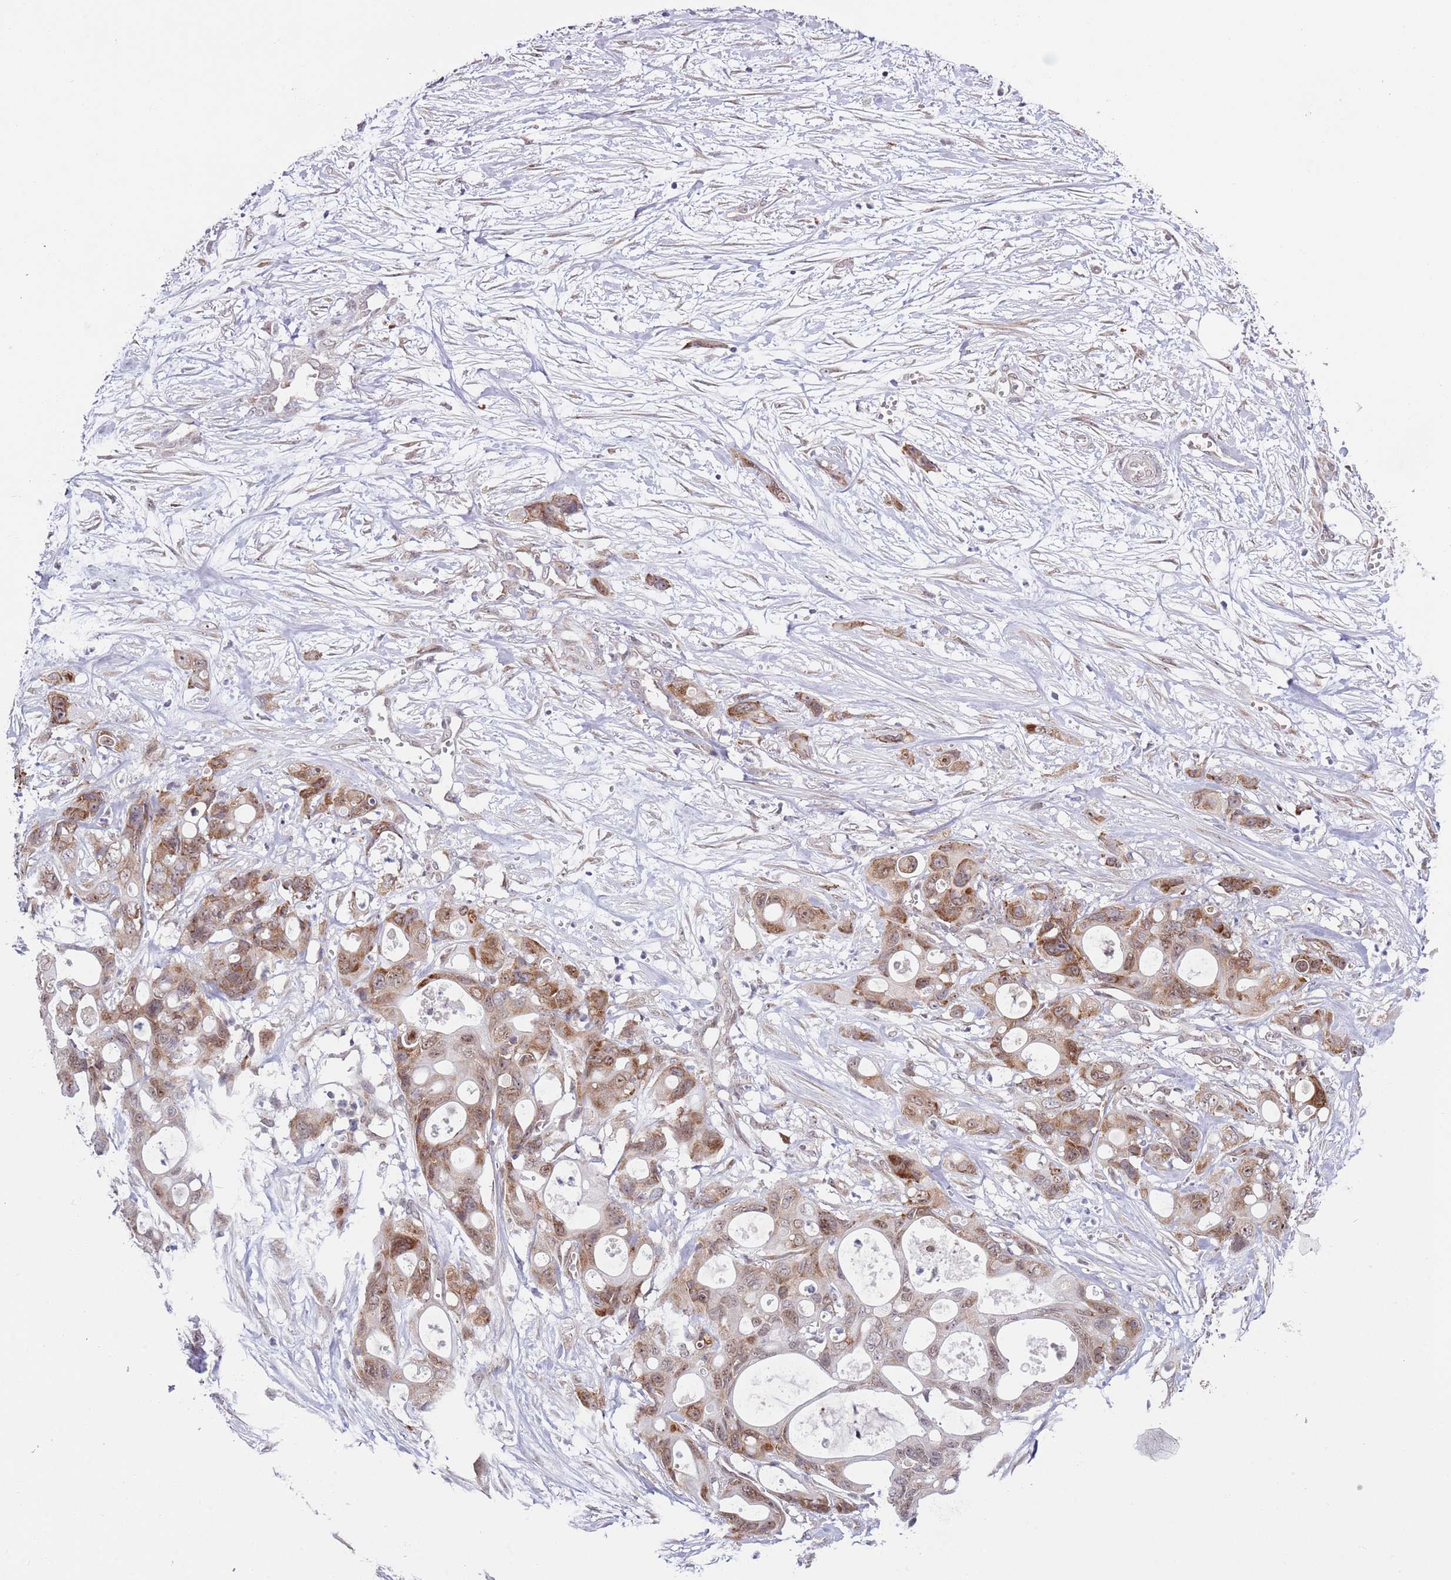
{"staining": {"intensity": "moderate", "quantity": ">75%", "location": "cytoplasmic/membranous,nuclear"}, "tissue": "ovarian cancer", "cell_type": "Tumor cells", "image_type": "cancer", "snomed": [{"axis": "morphology", "description": "Cystadenocarcinoma, mucinous, NOS"}, {"axis": "topography", "description": "Ovary"}], "caption": "This is a micrograph of immunohistochemistry staining of ovarian cancer (mucinous cystadenocarcinoma), which shows moderate positivity in the cytoplasmic/membranous and nuclear of tumor cells.", "gene": "SLC25A32", "patient": {"sex": "female", "age": 70}}